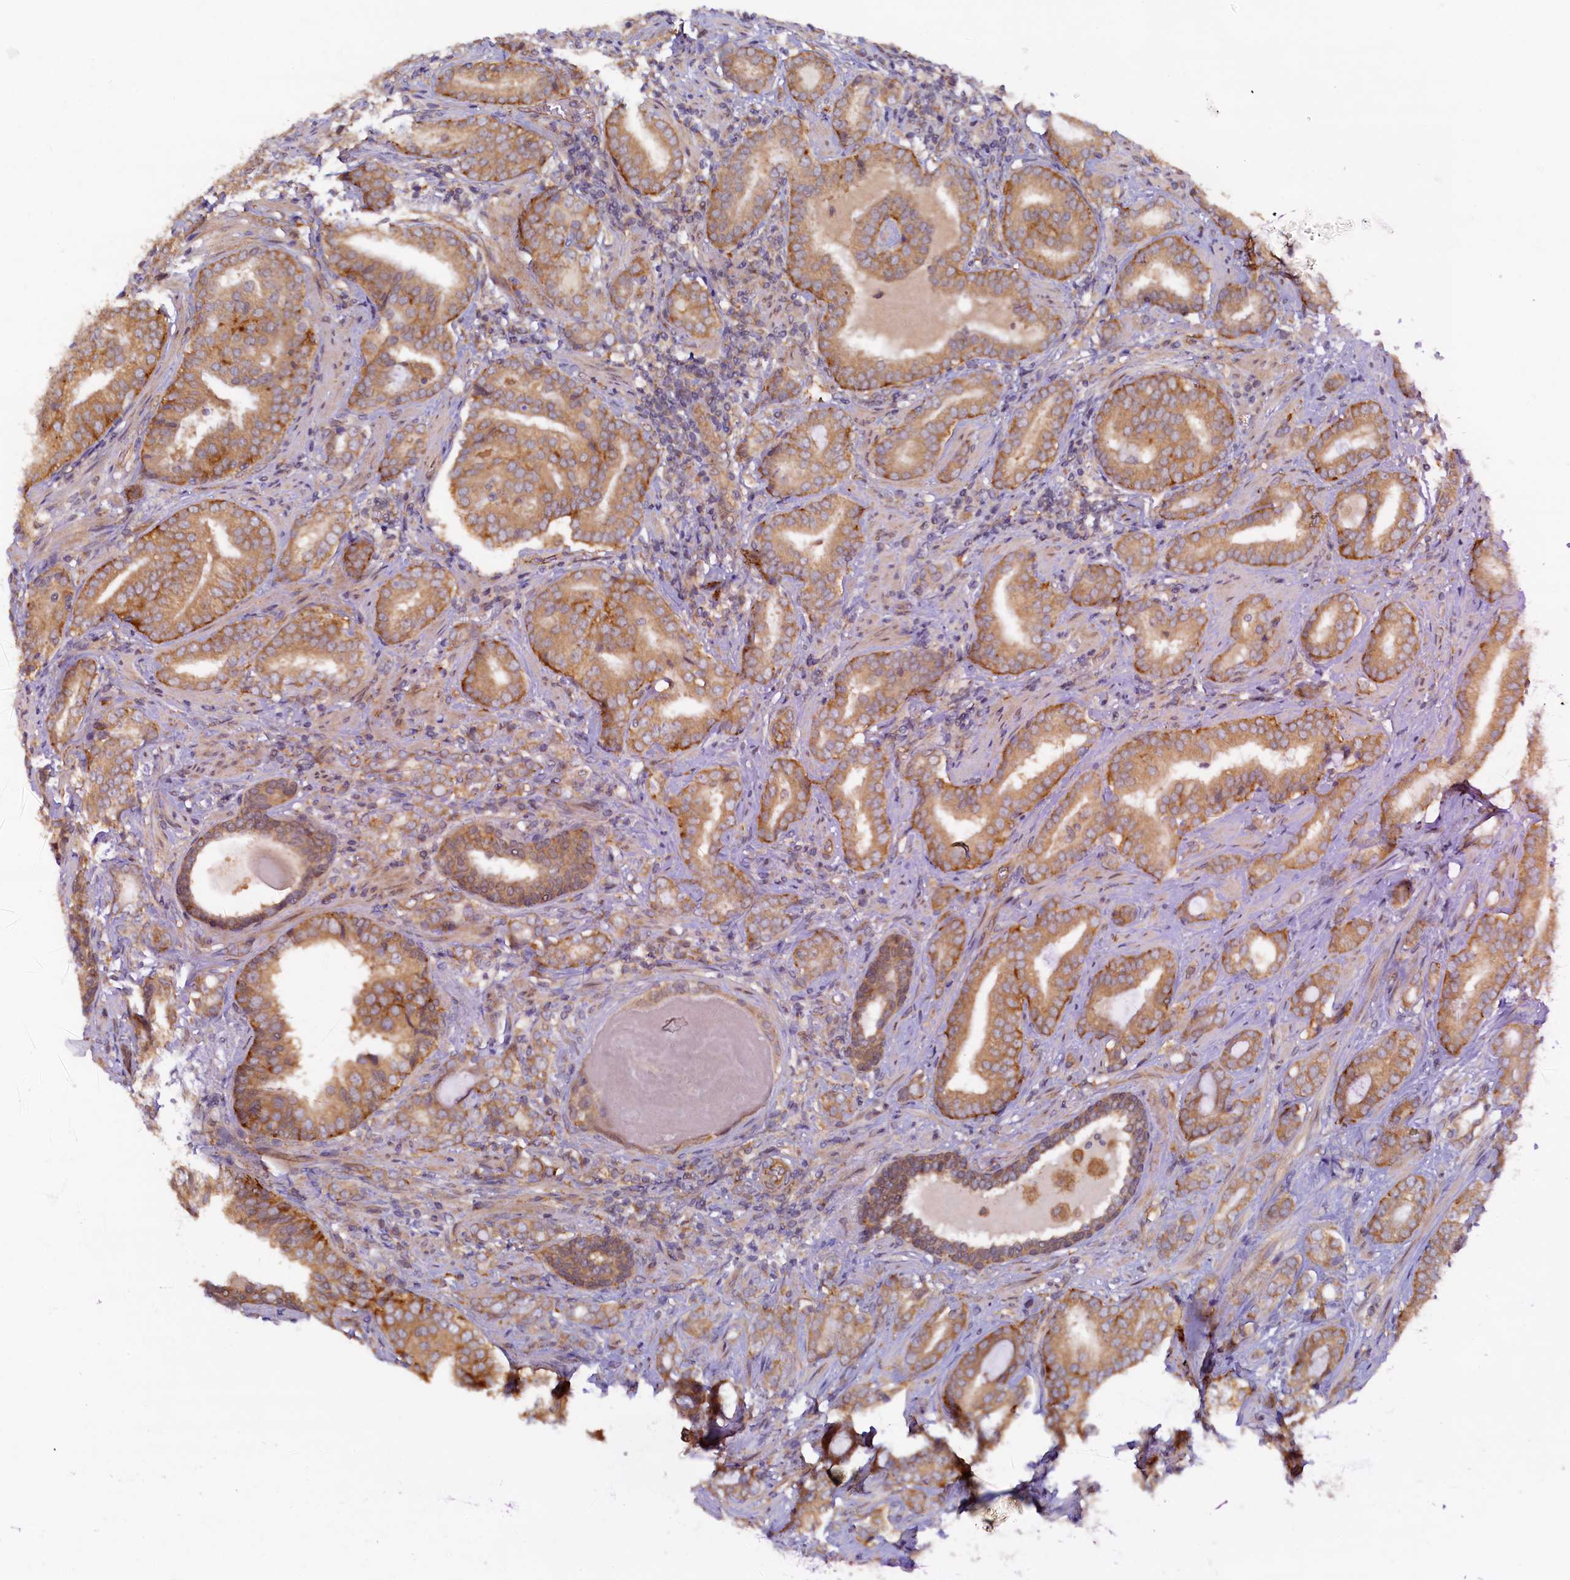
{"staining": {"intensity": "moderate", "quantity": ">75%", "location": "cytoplasmic/membranous"}, "tissue": "prostate cancer", "cell_type": "Tumor cells", "image_type": "cancer", "snomed": [{"axis": "morphology", "description": "Adenocarcinoma, High grade"}, {"axis": "topography", "description": "Prostate"}], "caption": "Immunohistochemical staining of human prostate cancer displays moderate cytoplasmic/membranous protein staining in about >75% of tumor cells.", "gene": "STX12", "patient": {"sex": "male", "age": 63}}